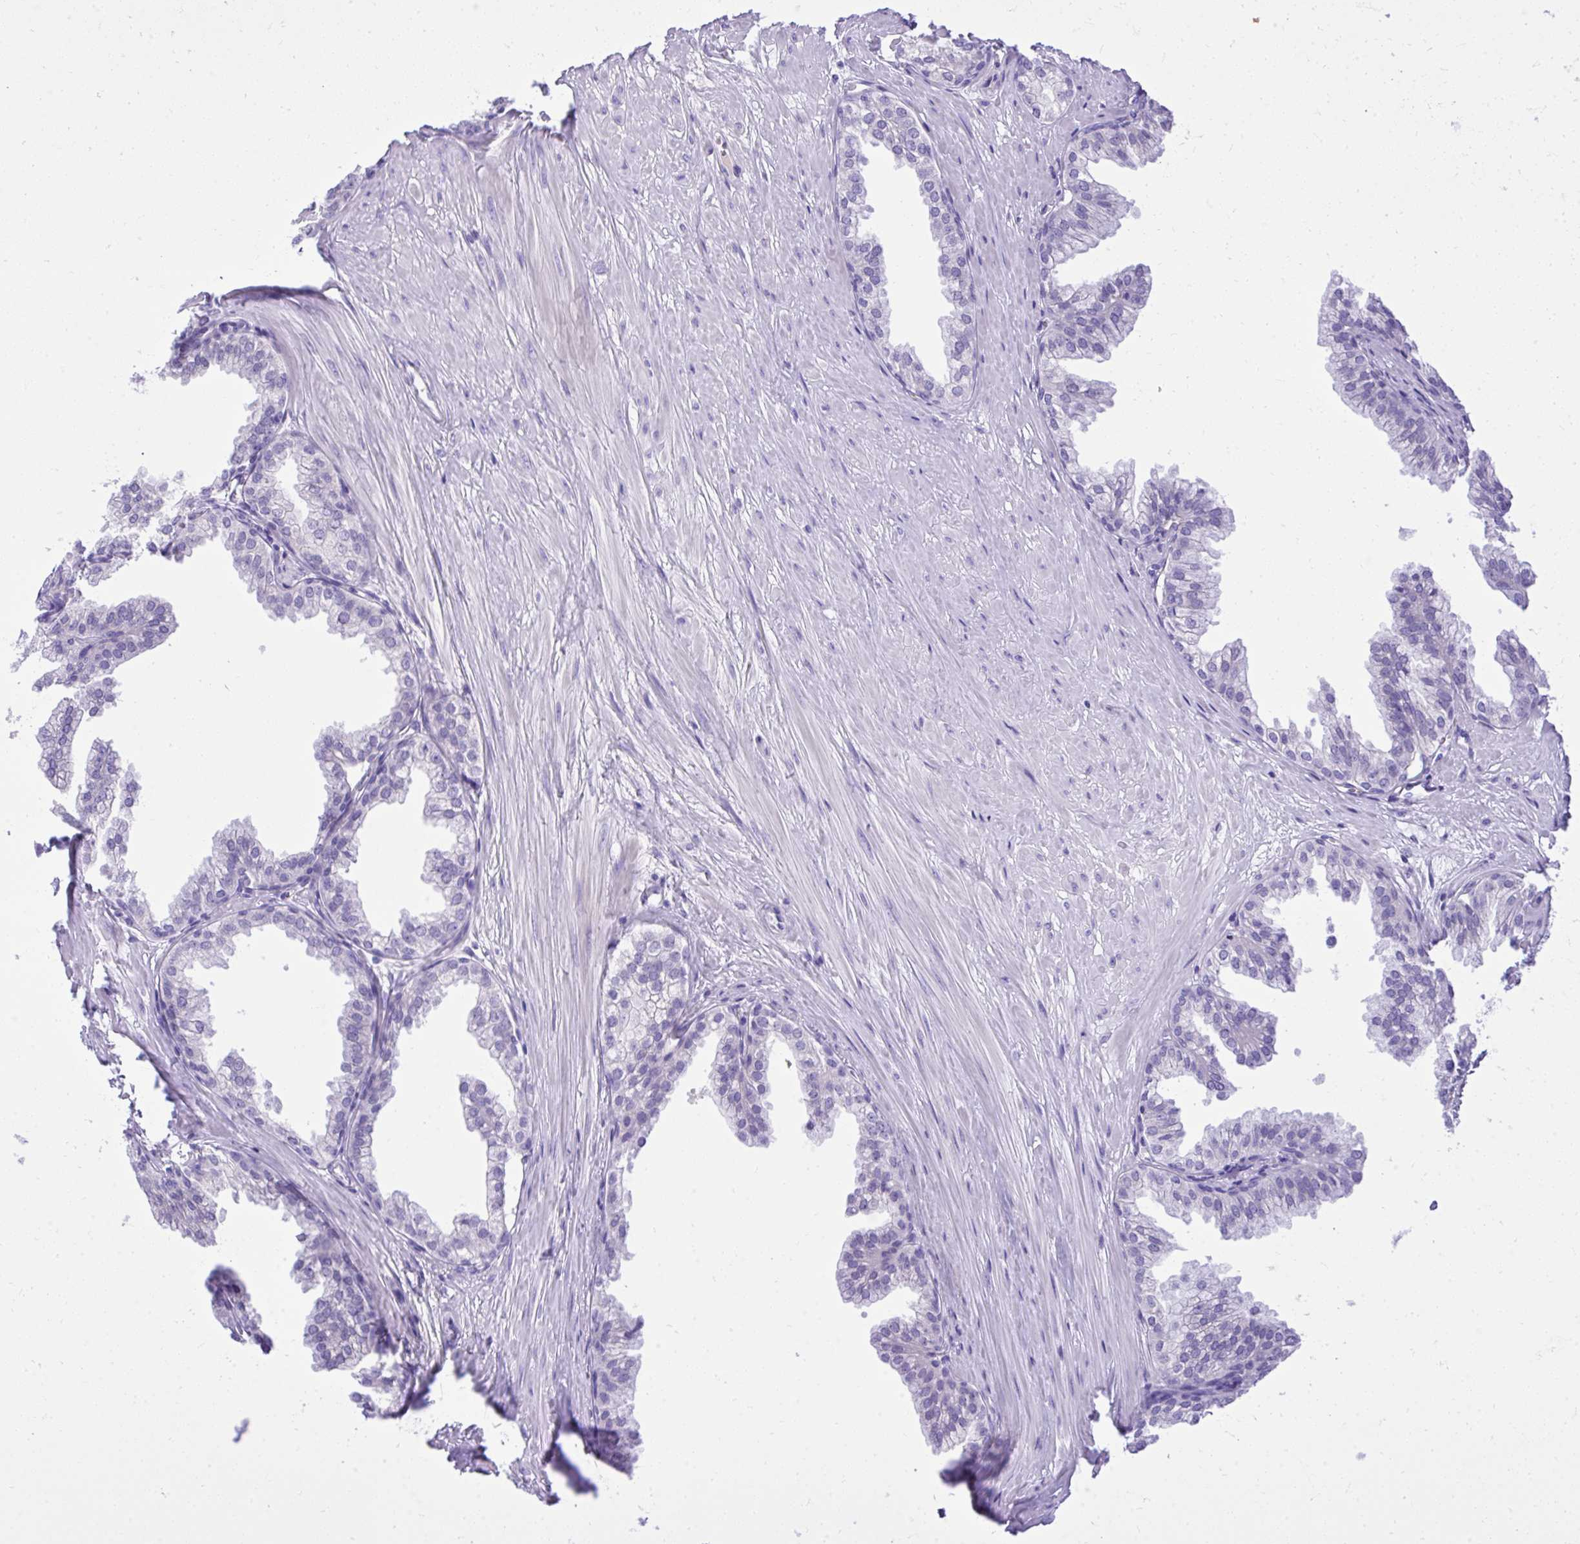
{"staining": {"intensity": "negative", "quantity": "none", "location": "none"}, "tissue": "prostate", "cell_type": "Glandular cells", "image_type": "normal", "snomed": [{"axis": "morphology", "description": "Normal tissue, NOS"}, {"axis": "topography", "description": "Prostate"}, {"axis": "topography", "description": "Peripheral nerve tissue"}], "caption": "An immunohistochemistry image of normal prostate is shown. There is no staining in glandular cells of prostate.", "gene": "ST6GALNAC3", "patient": {"sex": "male", "age": 55}}